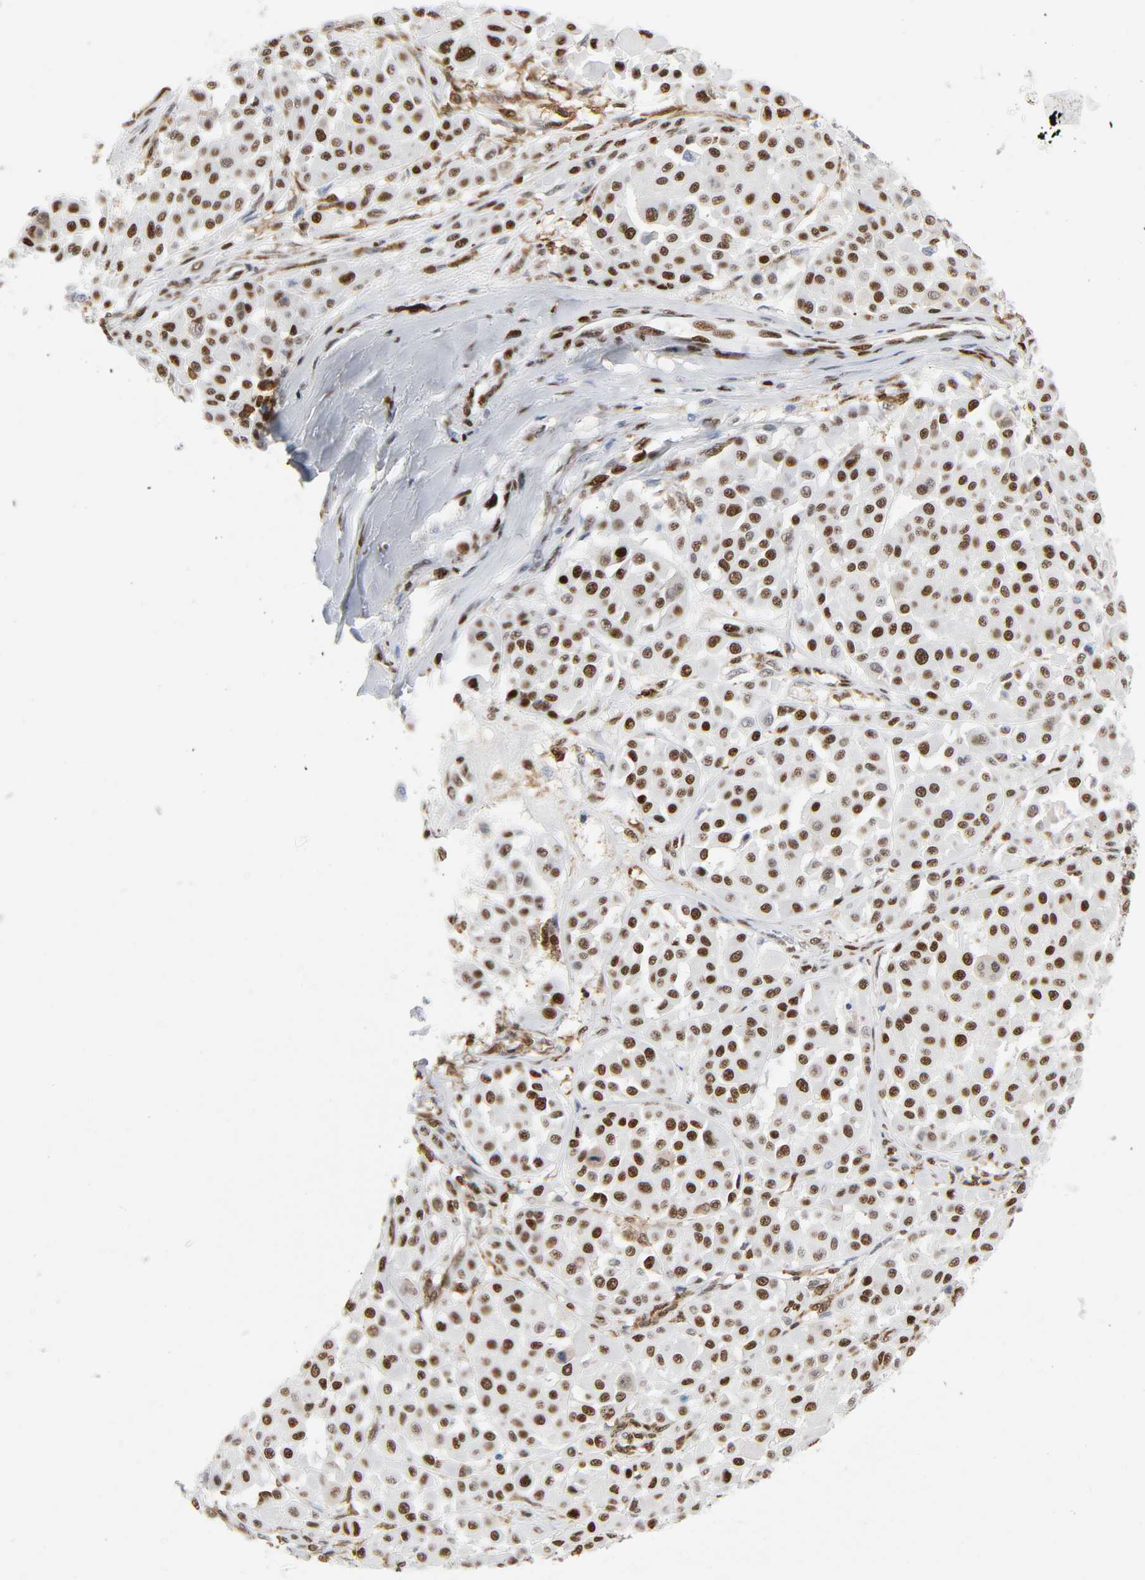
{"staining": {"intensity": "moderate", "quantity": ">75%", "location": "nuclear"}, "tissue": "melanoma", "cell_type": "Tumor cells", "image_type": "cancer", "snomed": [{"axis": "morphology", "description": "Malignant melanoma, Metastatic site"}, {"axis": "topography", "description": "Soft tissue"}], "caption": "DAB immunohistochemical staining of human malignant melanoma (metastatic site) reveals moderate nuclear protein staining in about >75% of tumor cells. Using DAB (3,3'-diaminobenzidine) (brown) and hematoxylin (blue) stains, captured at high magnification using brightfield microscopy.", "gene": "WAS", "patient": {"sex": "male", "age": 41}}